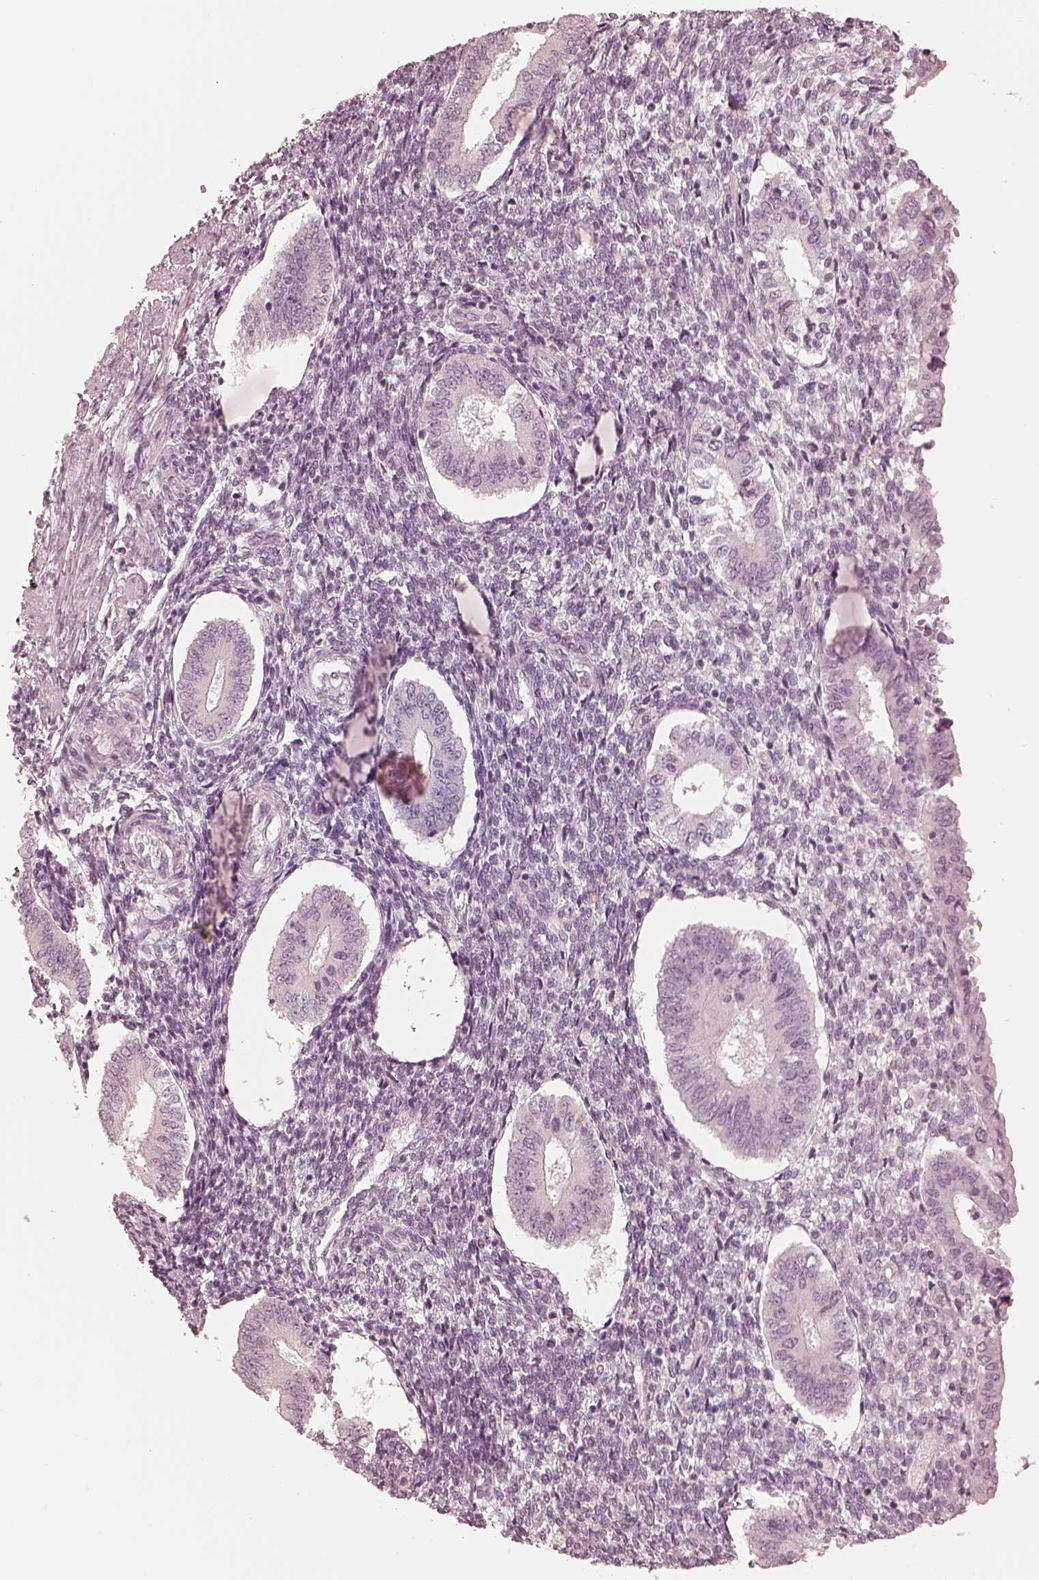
{"staining": {"intensity": "negative", "quantity": "none", "location": "none"}, "tissue": "endometrium", "cell_type": "Cells in endometrial stroma", "image_type": "normal", "snomed": [{"axis": "morphology", "description": "Normal tissue, NOS"}, {"axis": "topography", "description": "Endometrium"}], "caption": "Cells in endometrial stroma show no significant protein positivity in benign endometrium.", "gene": "CALR3", "patient": {"sex": "female", "age": 40}}